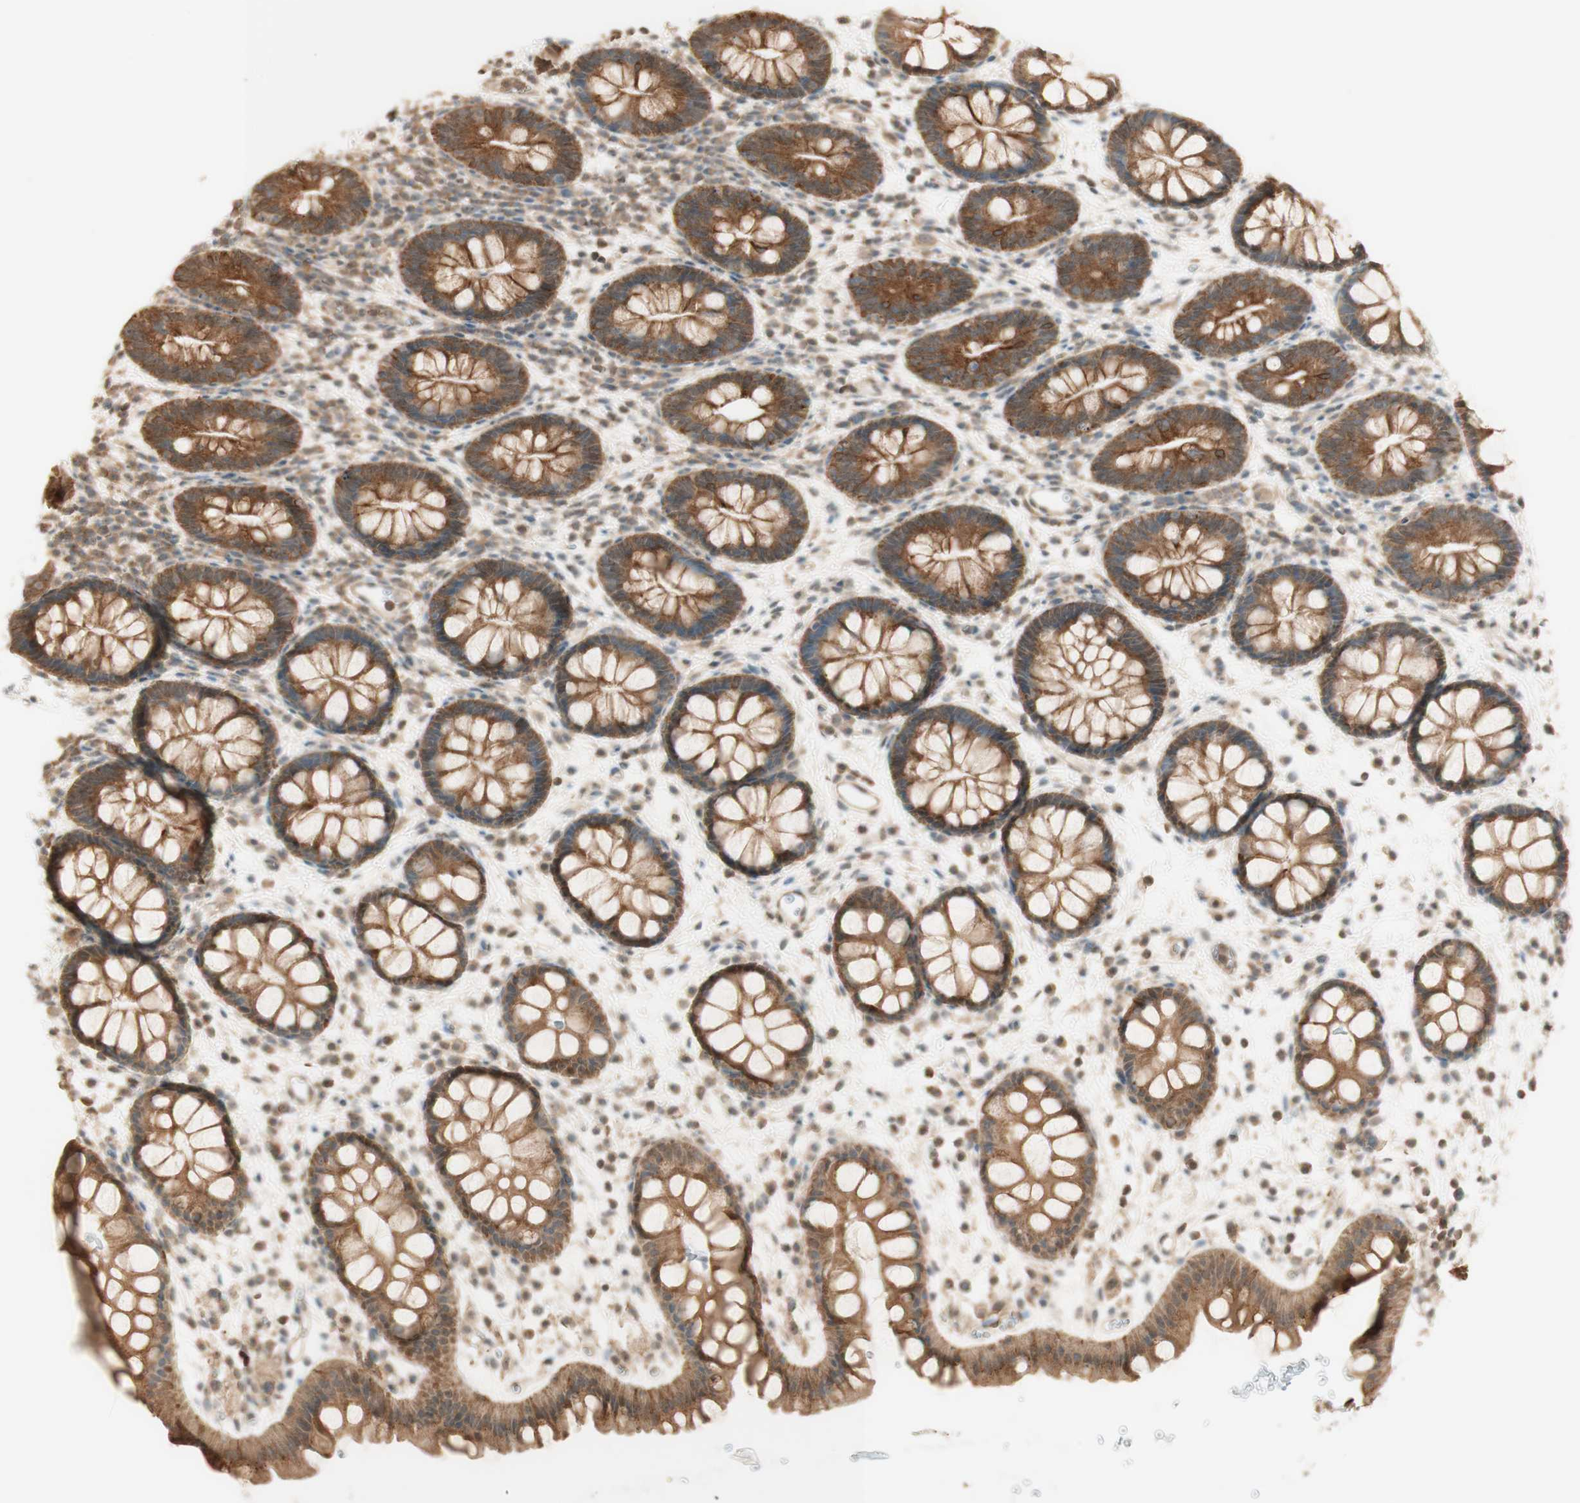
{"staining": {"intensity": "moderate", "quantity": ">75%", "location": "cytoplasmic/membranous"}, "tissue": "rectum", "cell_type": "Glandular cells", "image_type": "normal", "snomed": [{"axis": "morphology", "description": "Normal tissue, NOS"}, {"axis": "topography", "description": "Rectum"}], "caption": "Immunohistochemical staining of normal rectum demonstrates >75% levels of moderate cytoplasmic/membranous protein staining in about >75% of glandular cells.", "gene": "SPINT2", "patient": {"sex": "female", "age": 24}}